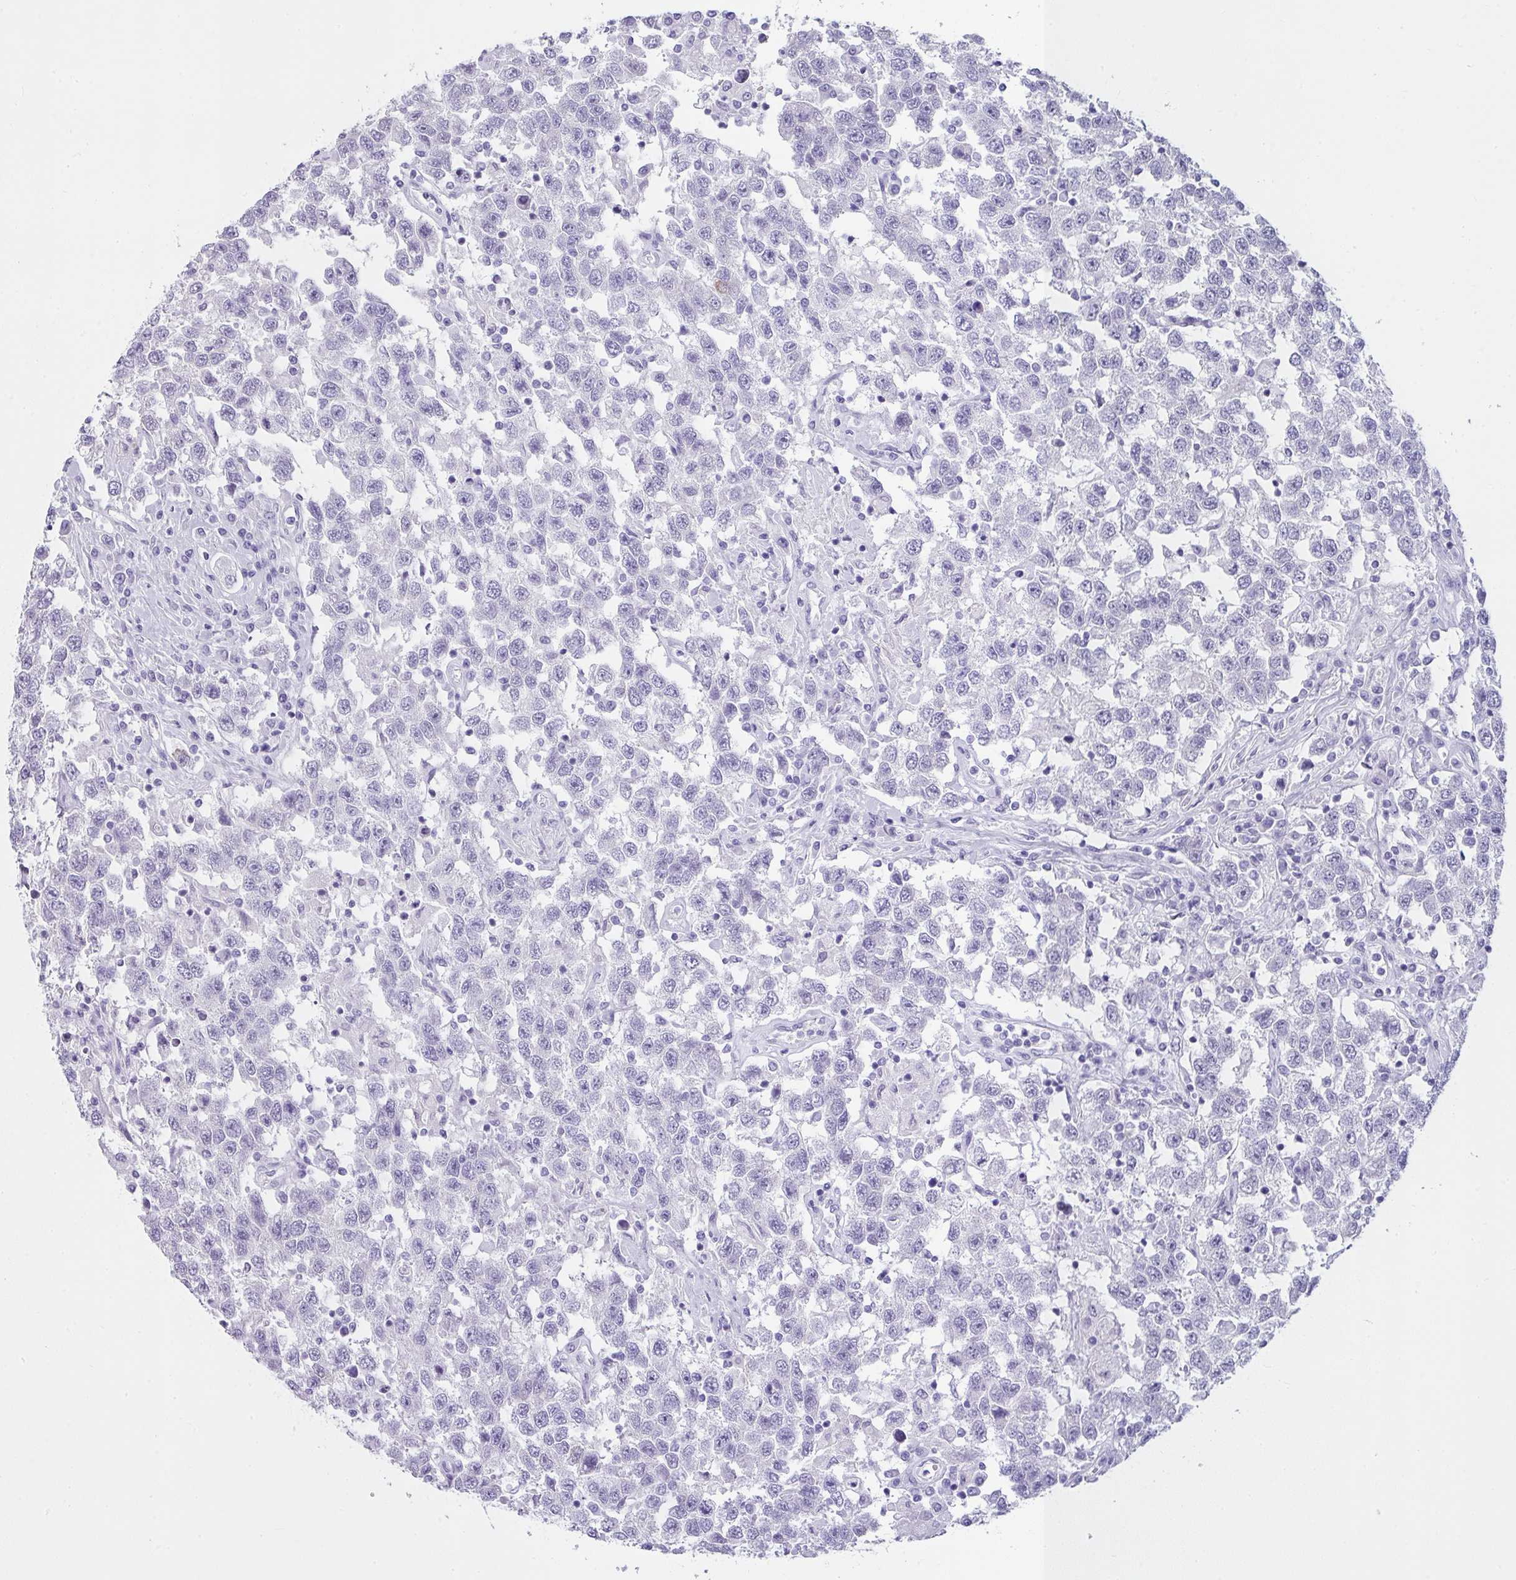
{"staining": {"intensity": "negative", "quantity": "none", "location": "none"}, "tissue": "testis cancer", "cell_type": "Tumor cells", "image_type": "cancer", "snomed": [{"axis": "morphology", "description": "Seminoma, NOS"}, {"axis": "topography", "description": "Testis"}], "caption": "Seminoma (testis) was stained to show a protein in brown. There is no significant staining in tumor cells.", "gene": "VCY1B", "patient": {"sex": "male", "age": 41}}